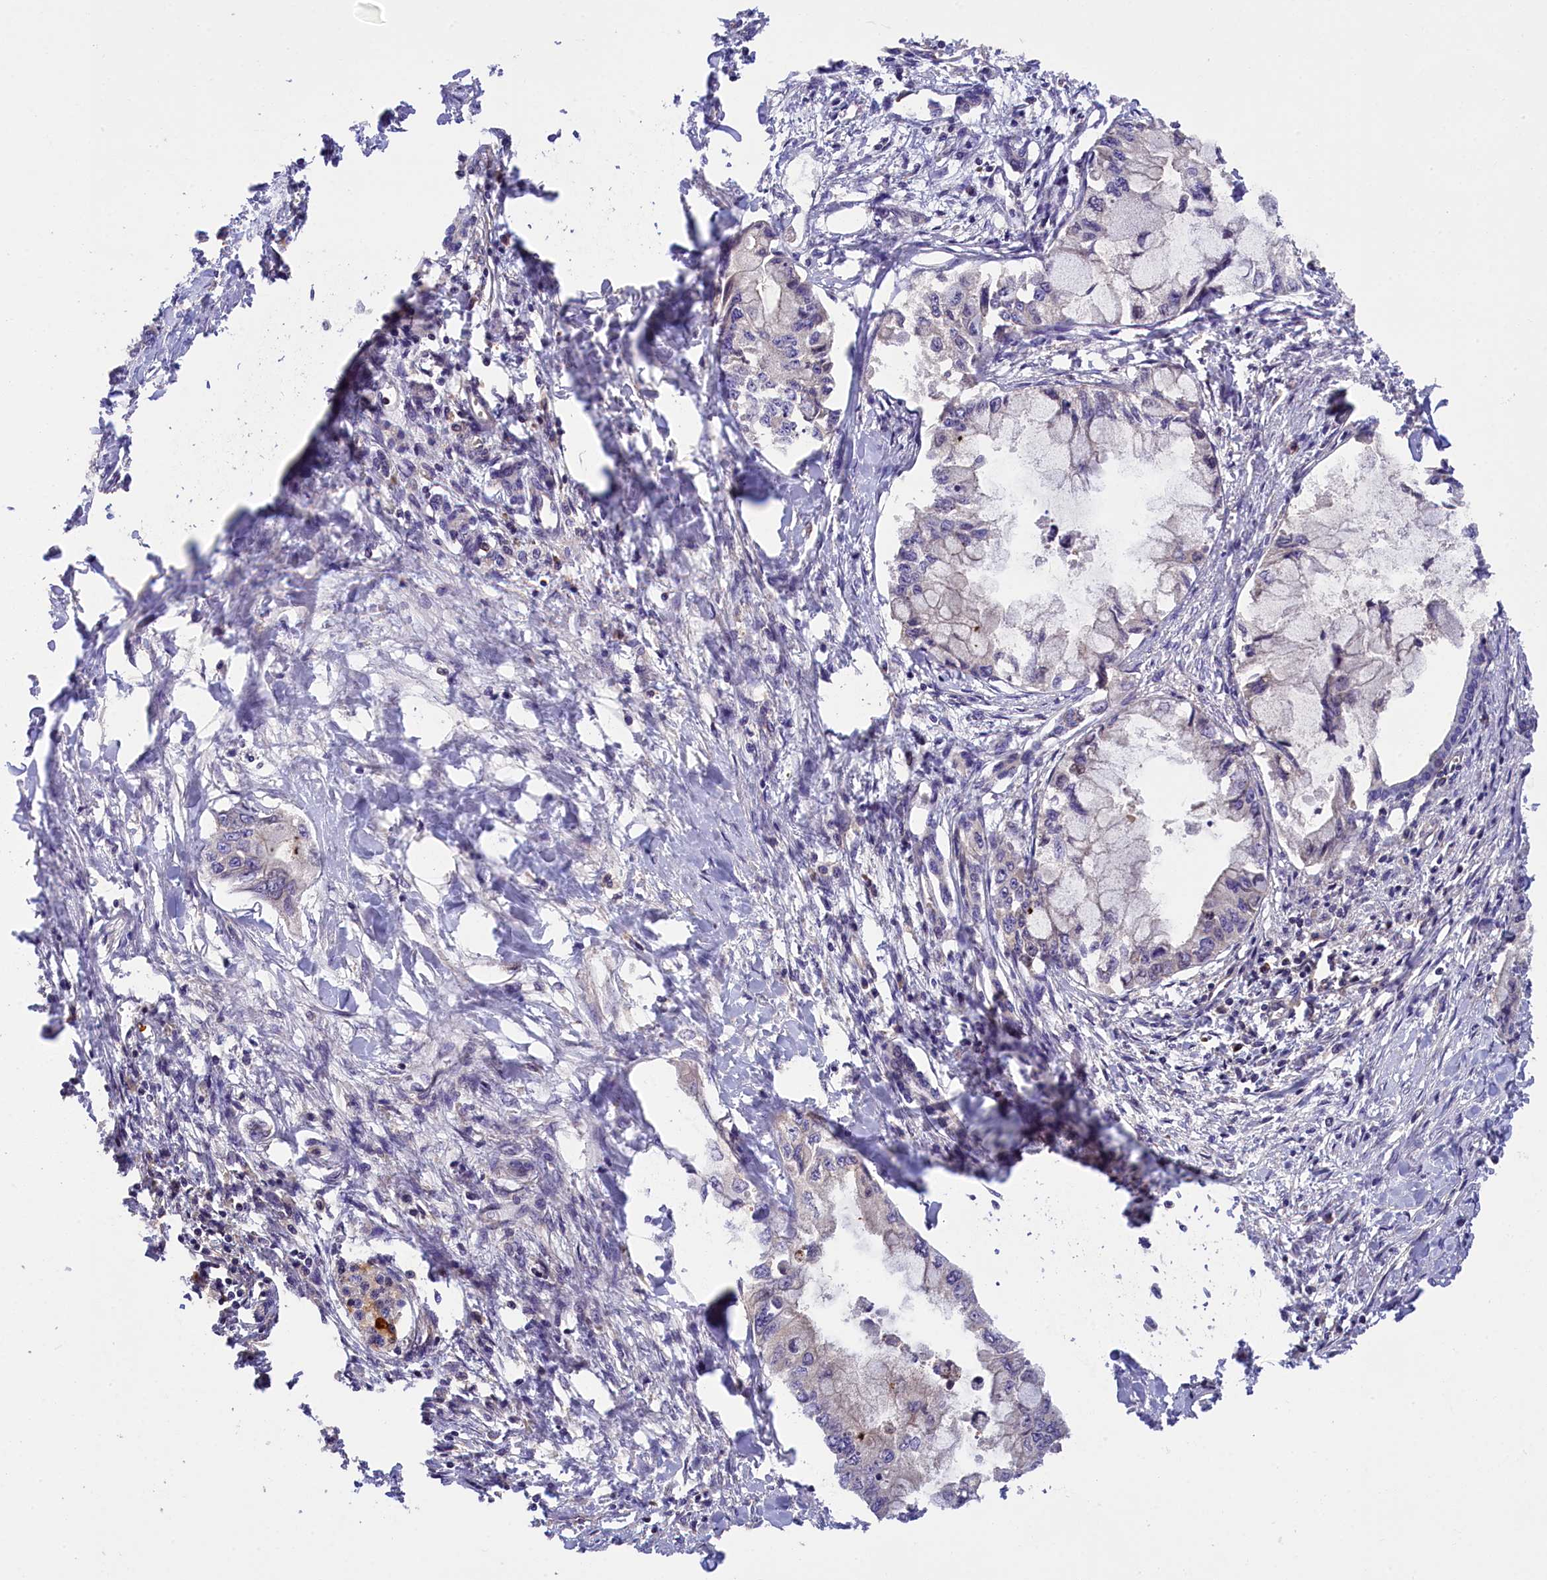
{"staining": {"intensity": "negative", "quantity": "none", "location": "none"}, "tissue": "pancreatic cancer", "cell_type": "Tumor cells", "image_type": "cancer", "snomed": [{"axis": "morphology", "description": "Adenocarcinoma, NOS"}, {"axis": "topography", "description": "Pancreas"}], "caption": "High power microscopy image of an immunohistochemistry (IHC) micrograph of pancreatic cancer (adenocarcinoma), revealing no significant positivity in tumor cells.", "gene": "FUZ", "patient": {"sex": "male", "age": 48}}